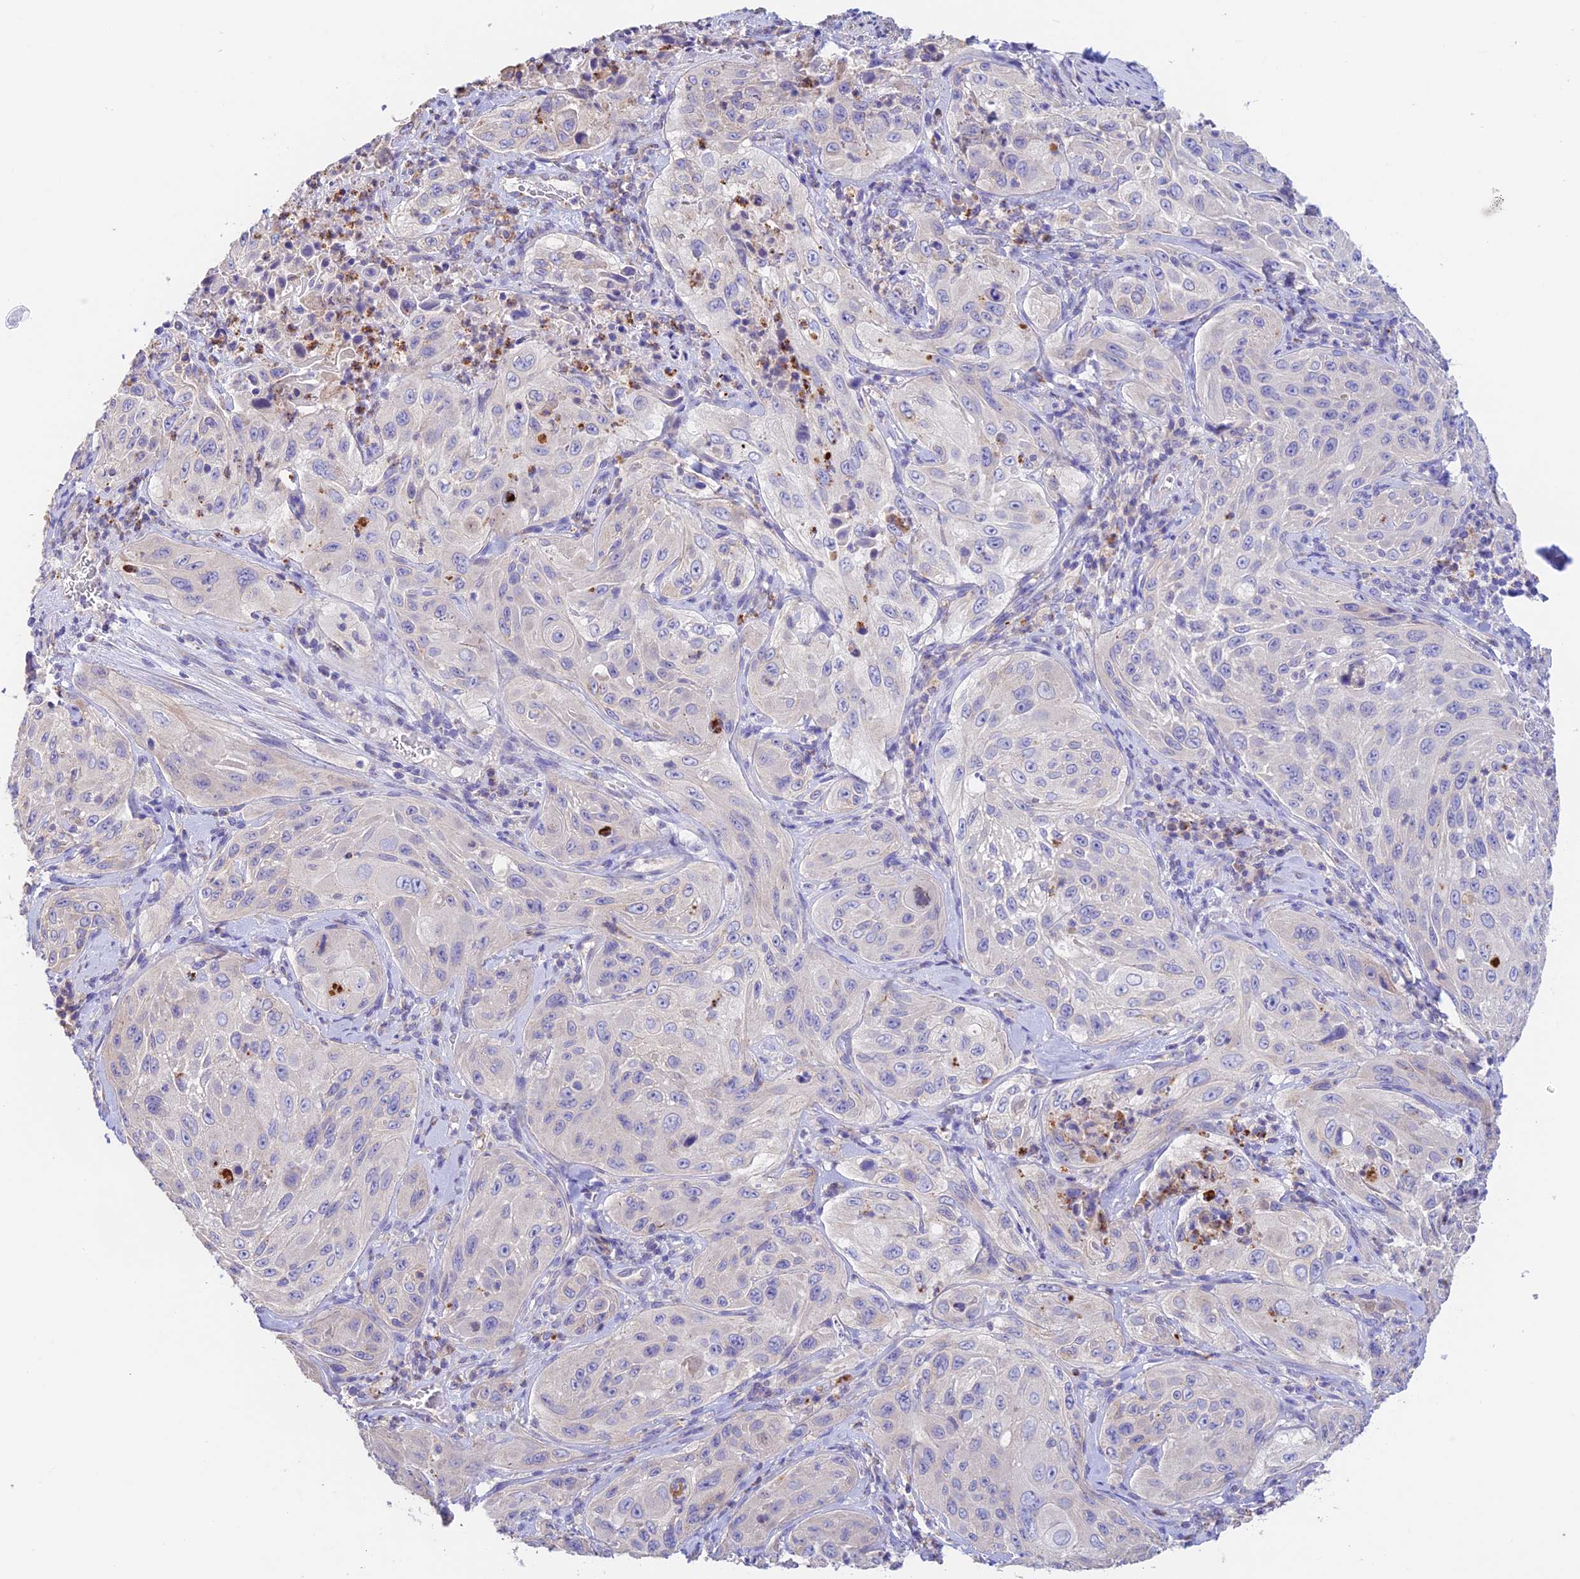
{"staining": {"intensity": "negative", "quantity": "none", "location": "none"}, "tissue": "cervical cancer", "cell_type": "Tumor cells", "image_type": "cancer", "snomed": [{"axis": "morphology", "description": "Squamous cell carcinoma, NOS"}, {"axis": "topography", "description": "Cervix"}], "caption": "This is a micrograph of IHC staining of squamous cell carcinoma (cervical), which shows no expression in tumor cells.", "gene": "EMC3", "patient": {"sex": "female", "age": 42}}